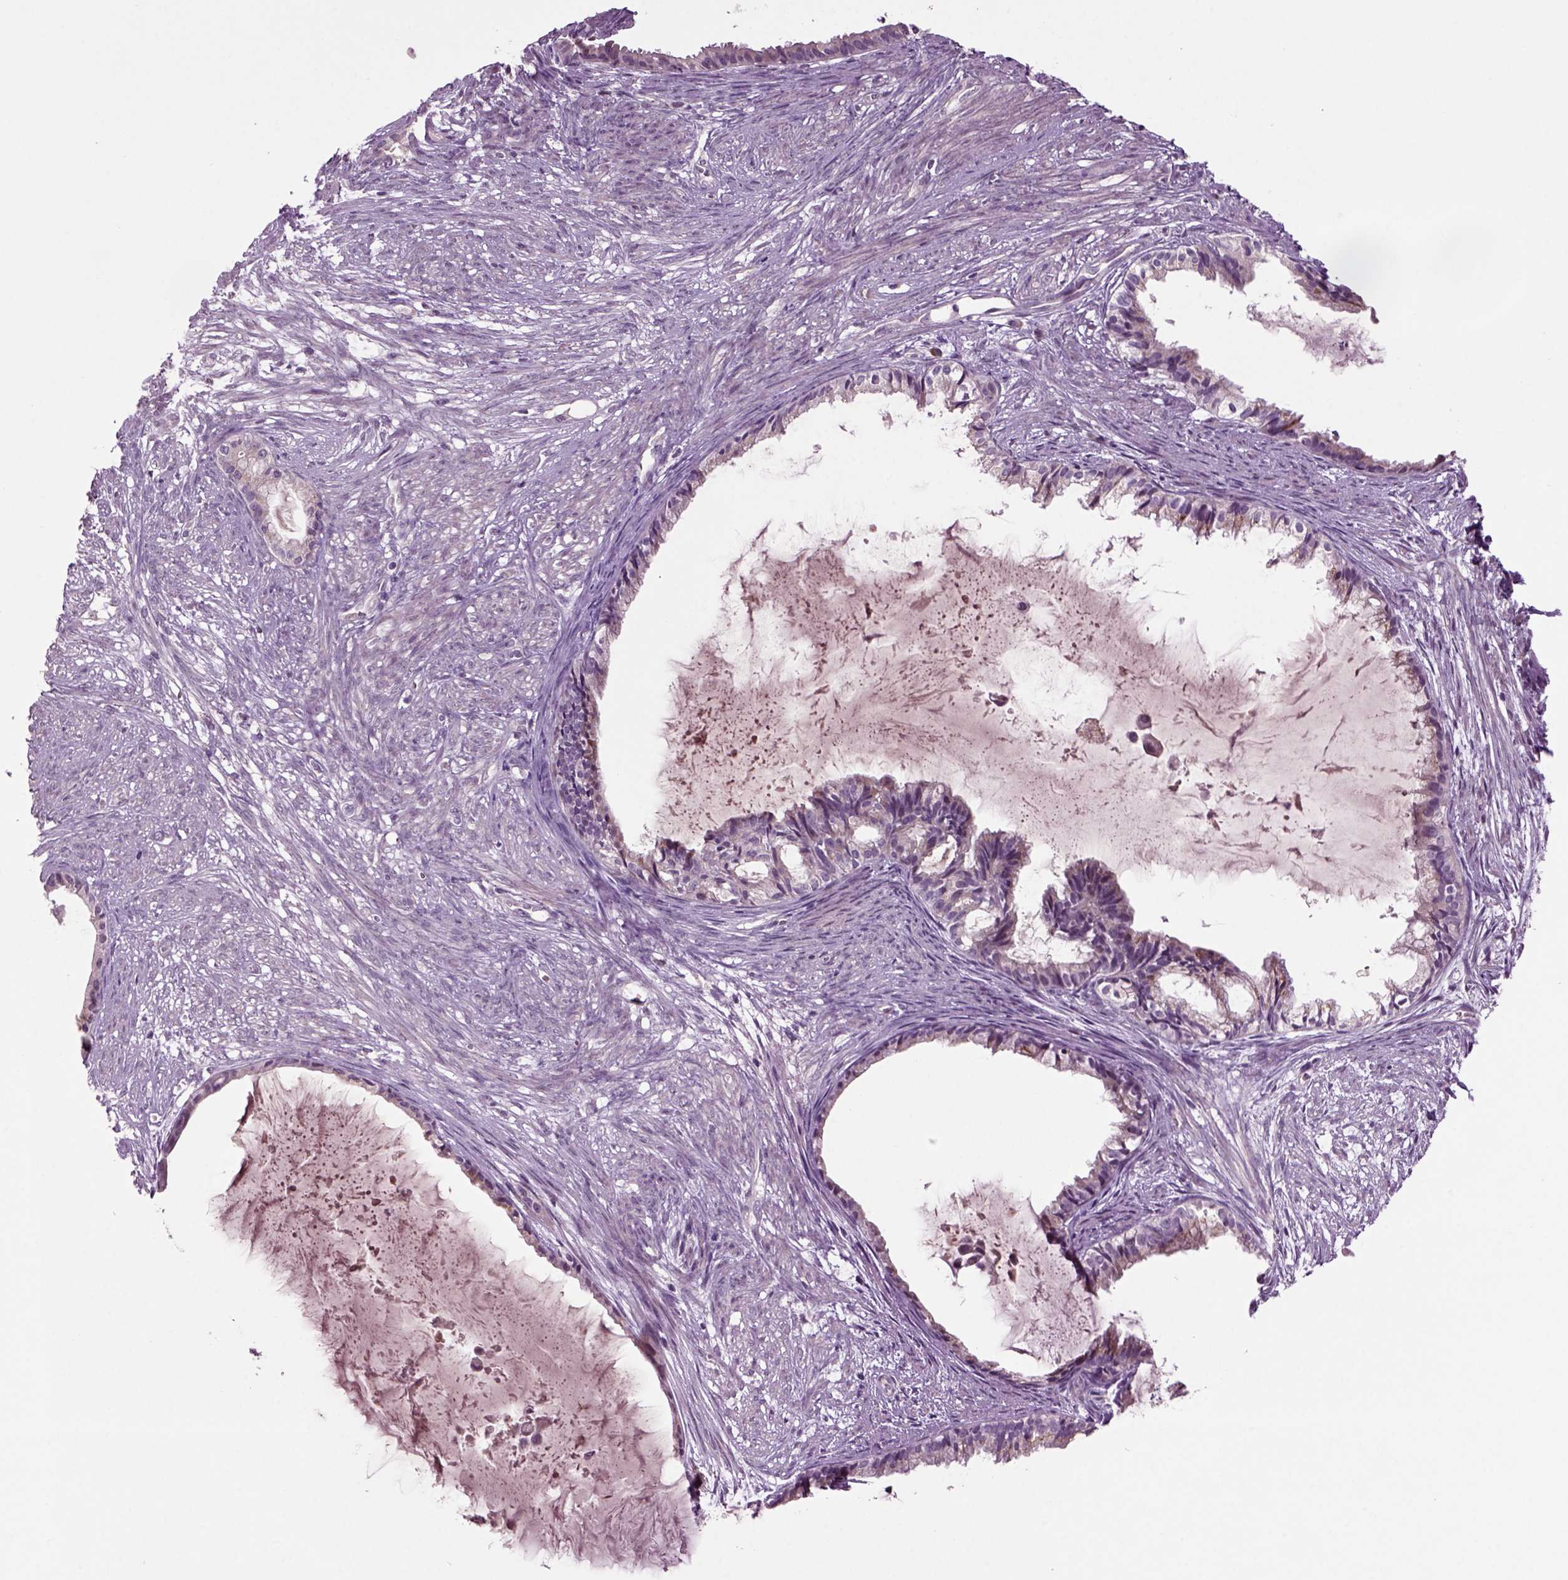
{"staining": {"intensity": "negative", "quantity": "none", "location": "none"}, "tissue": "endometrial cancer", "cell_type": "Tumor cells", "image_type": "cancer", "snomed": [{"axis": "morphology", "description": "Adenocarcinoma, NOS"}, {"axis": "topography", "description": "Endometrium"}], "caption": "Immunohistochemistry (IHC) image of neoplastic tissue: adenocarcinoma (endometrial) stained with DAB (3,3'-diaminobenzidine) demonstrates no significant protein expression in tumor cells.", "gene": "SLC17A6", "patient": {"sex": "female", "age": 86}}